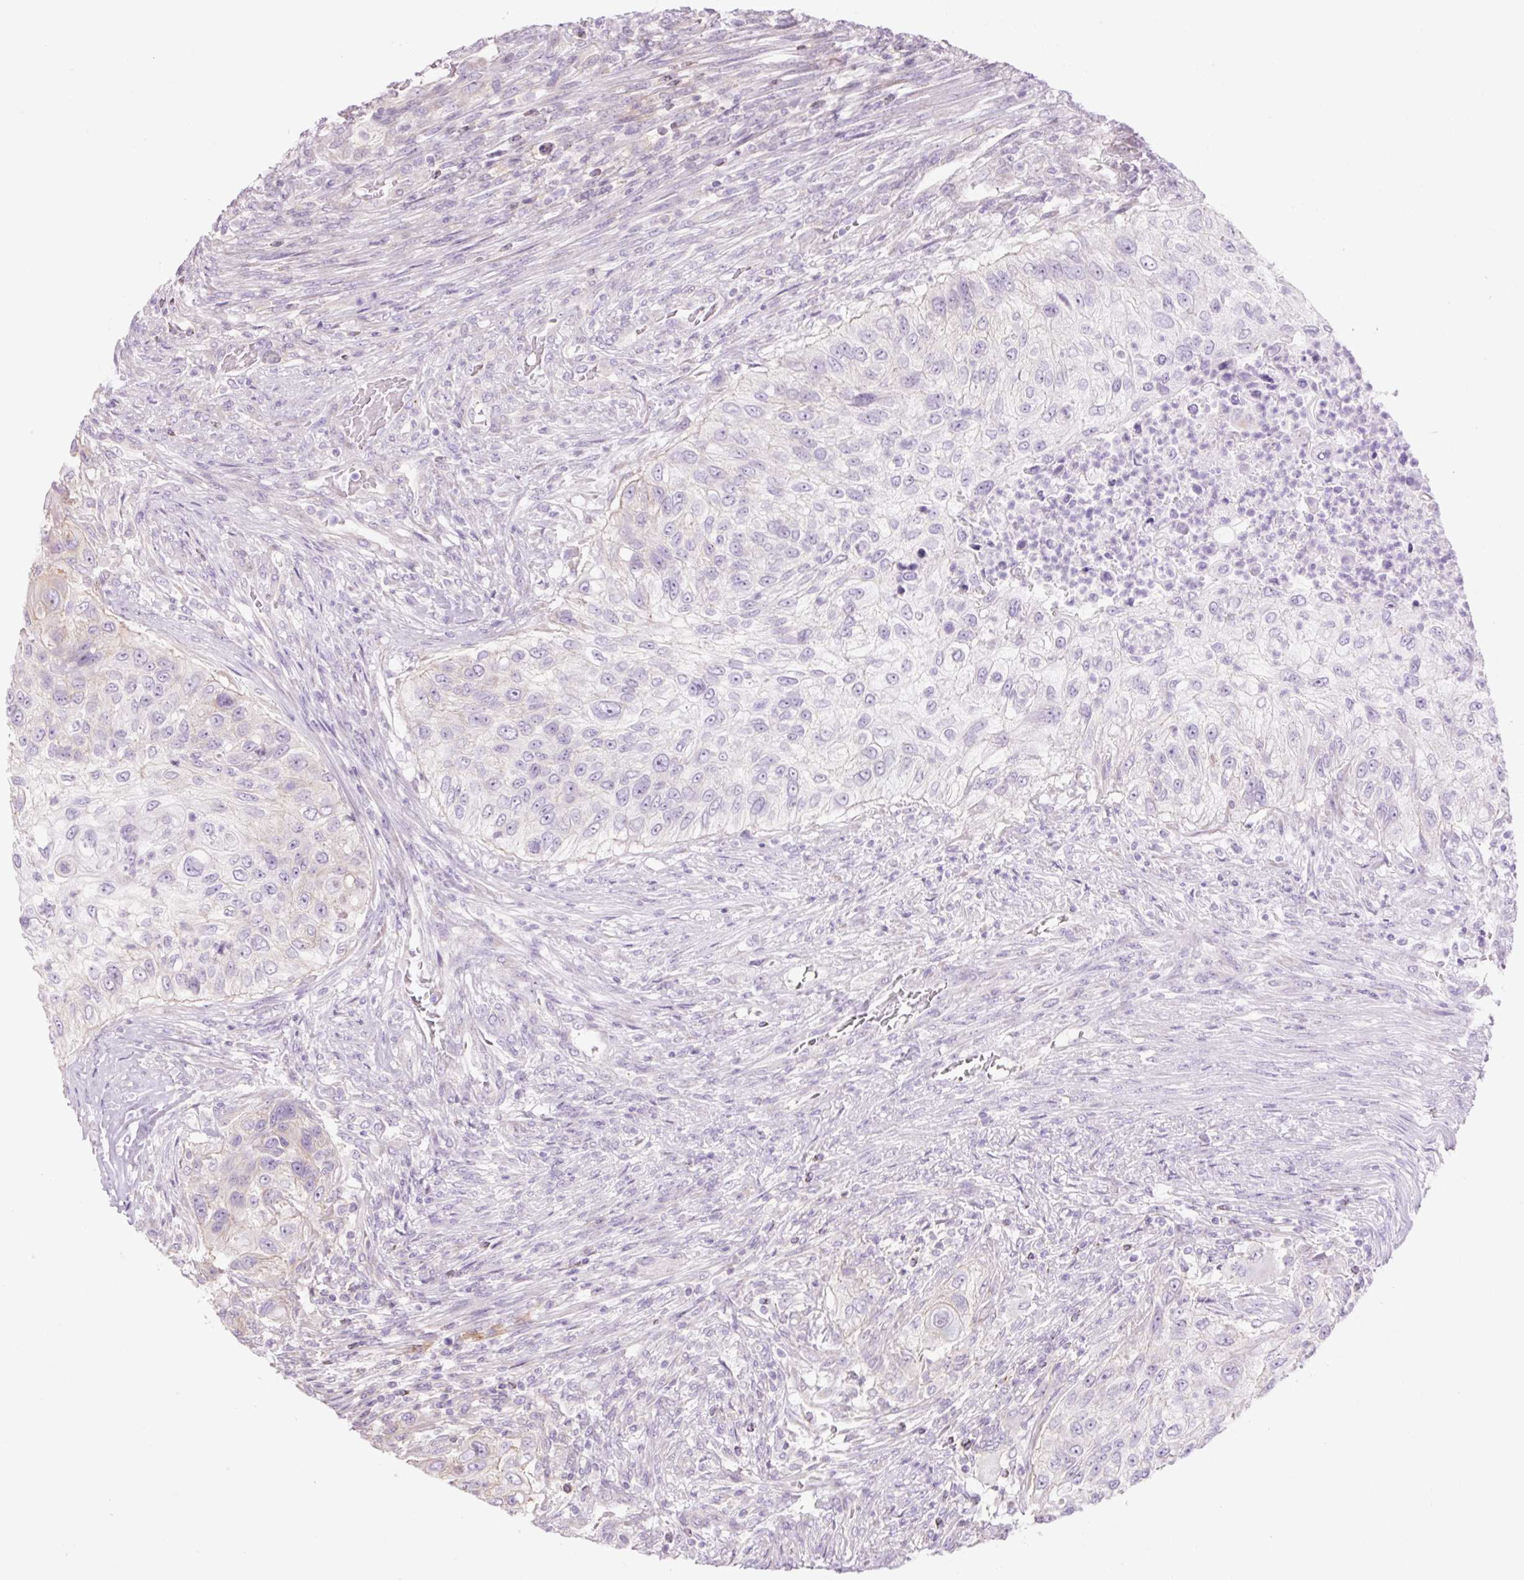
{"staining": {"intensity": "negative", "quantity": "none", "location": "none"}, "tissue": "urothelial cancer", "cell_type": "Tumor cells", "image_type": "cancer", "snomed": [{"axis": "morphology", "description": "Urothelial carcinoma, High grade"}, {"axis": "topography", "description": "Urinary bladder"}], "caption": "An IHC micrograph of urothelial cancer is shown. There is no staining in tumor cells of urothelial cancer. The staining is performed using DAB brown chromogen with nuclei counter-stained in using hematoxylin.", "gene": "GRID2", "patient": {"sex": "female", "age": 60}}